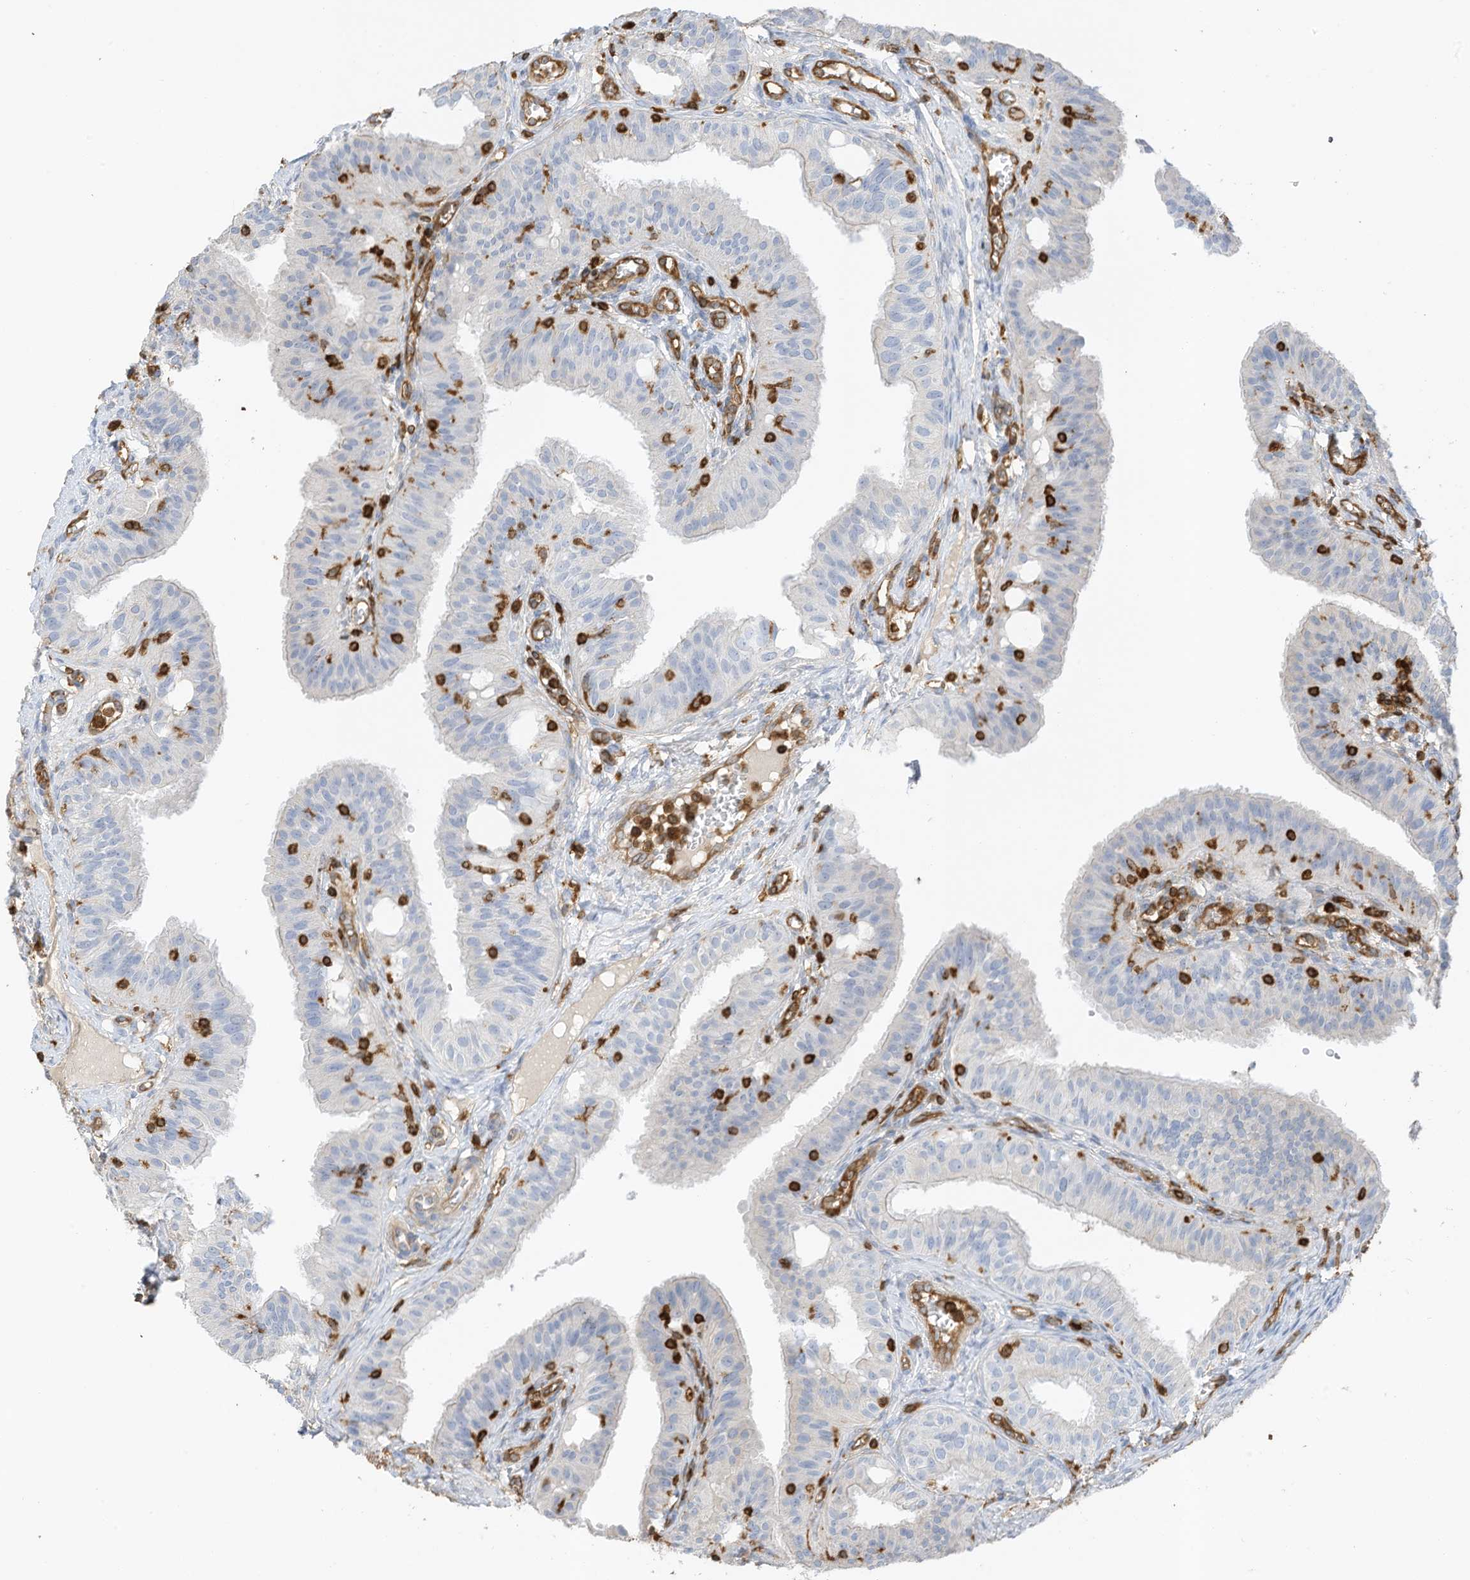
{"staining": {"intensity": "negative", "quantity": "none", "location": "none"}, "tissue": "fallopian tube", "cell_type": "Glandular cells", "image_type": "normal", "snomed": [{"axis": "morphology", "description": "Normal tissue, NOS"}, {"axis": "topography", "description": "Fallopian tube"}, {"axis": "topography", "description": "Ovary"}], "caption": "Protein analysis of normal fallopian tube exhibits no significant positivity in glandular cells.", "gene": "ARHGAP25", "patient": {"sex": "female", "age": 42}}